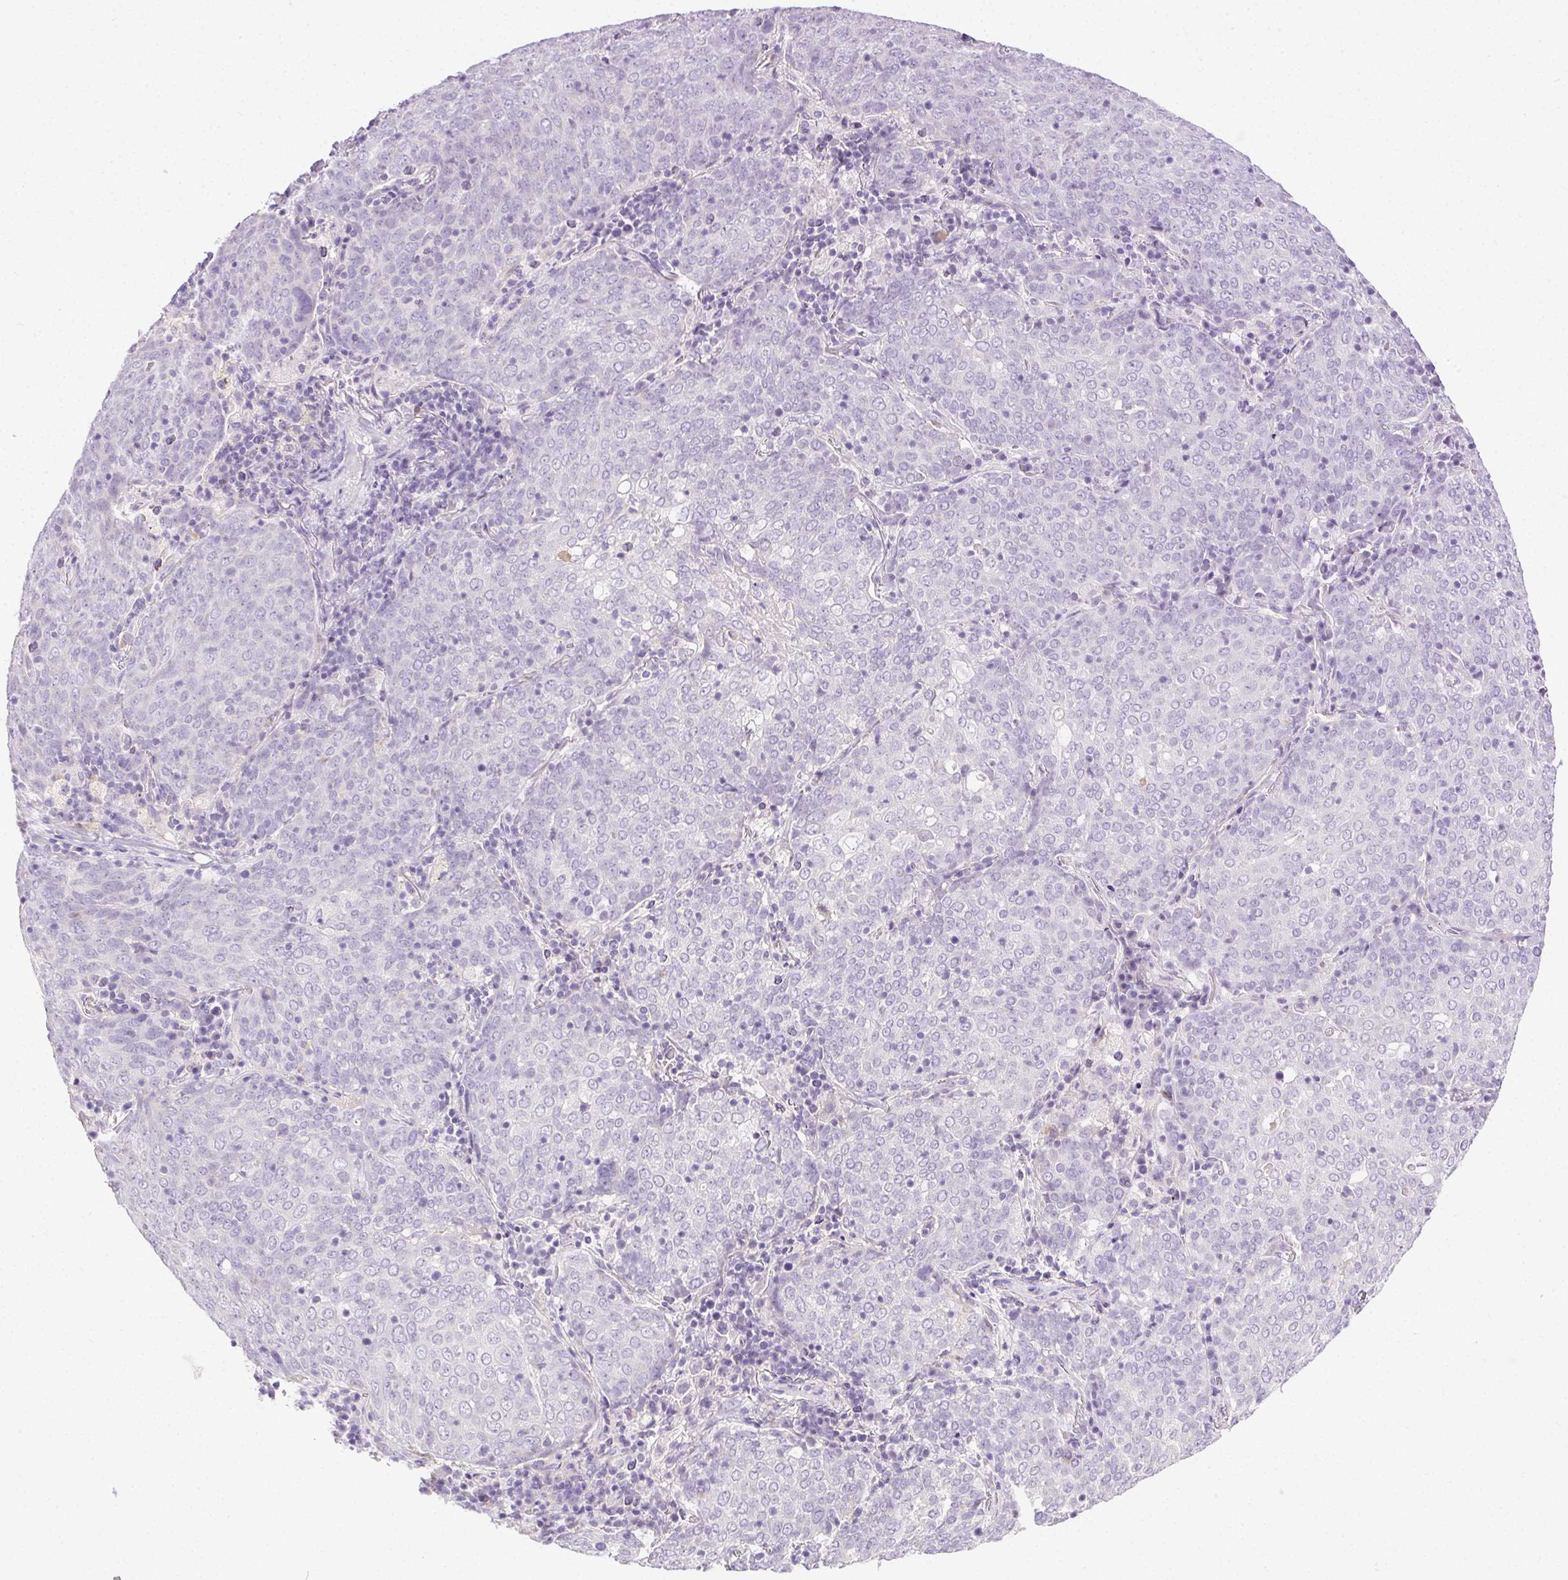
{"staining": {"intensity": "negative", "quantity": "none", "location": "none"}, "tissue": "lung cancer", "cell_type": "Tumor cells", "image_type": "cancer", "snomed": [{"axis": "morphology", "description": "Squamous cell carcinoma, NOS"}, {"axis": "topography", "description": "Lung"}], "caption": "The histopathology image exhibits no significant positivity in tumor cells of lung cancer (squamous cell carcinoma). (Immunohistochemistry (ihc), brightfield microscopy, high magnification).", "gene": "C20orf85", "patient": {"sex": "male", "age": 82}}